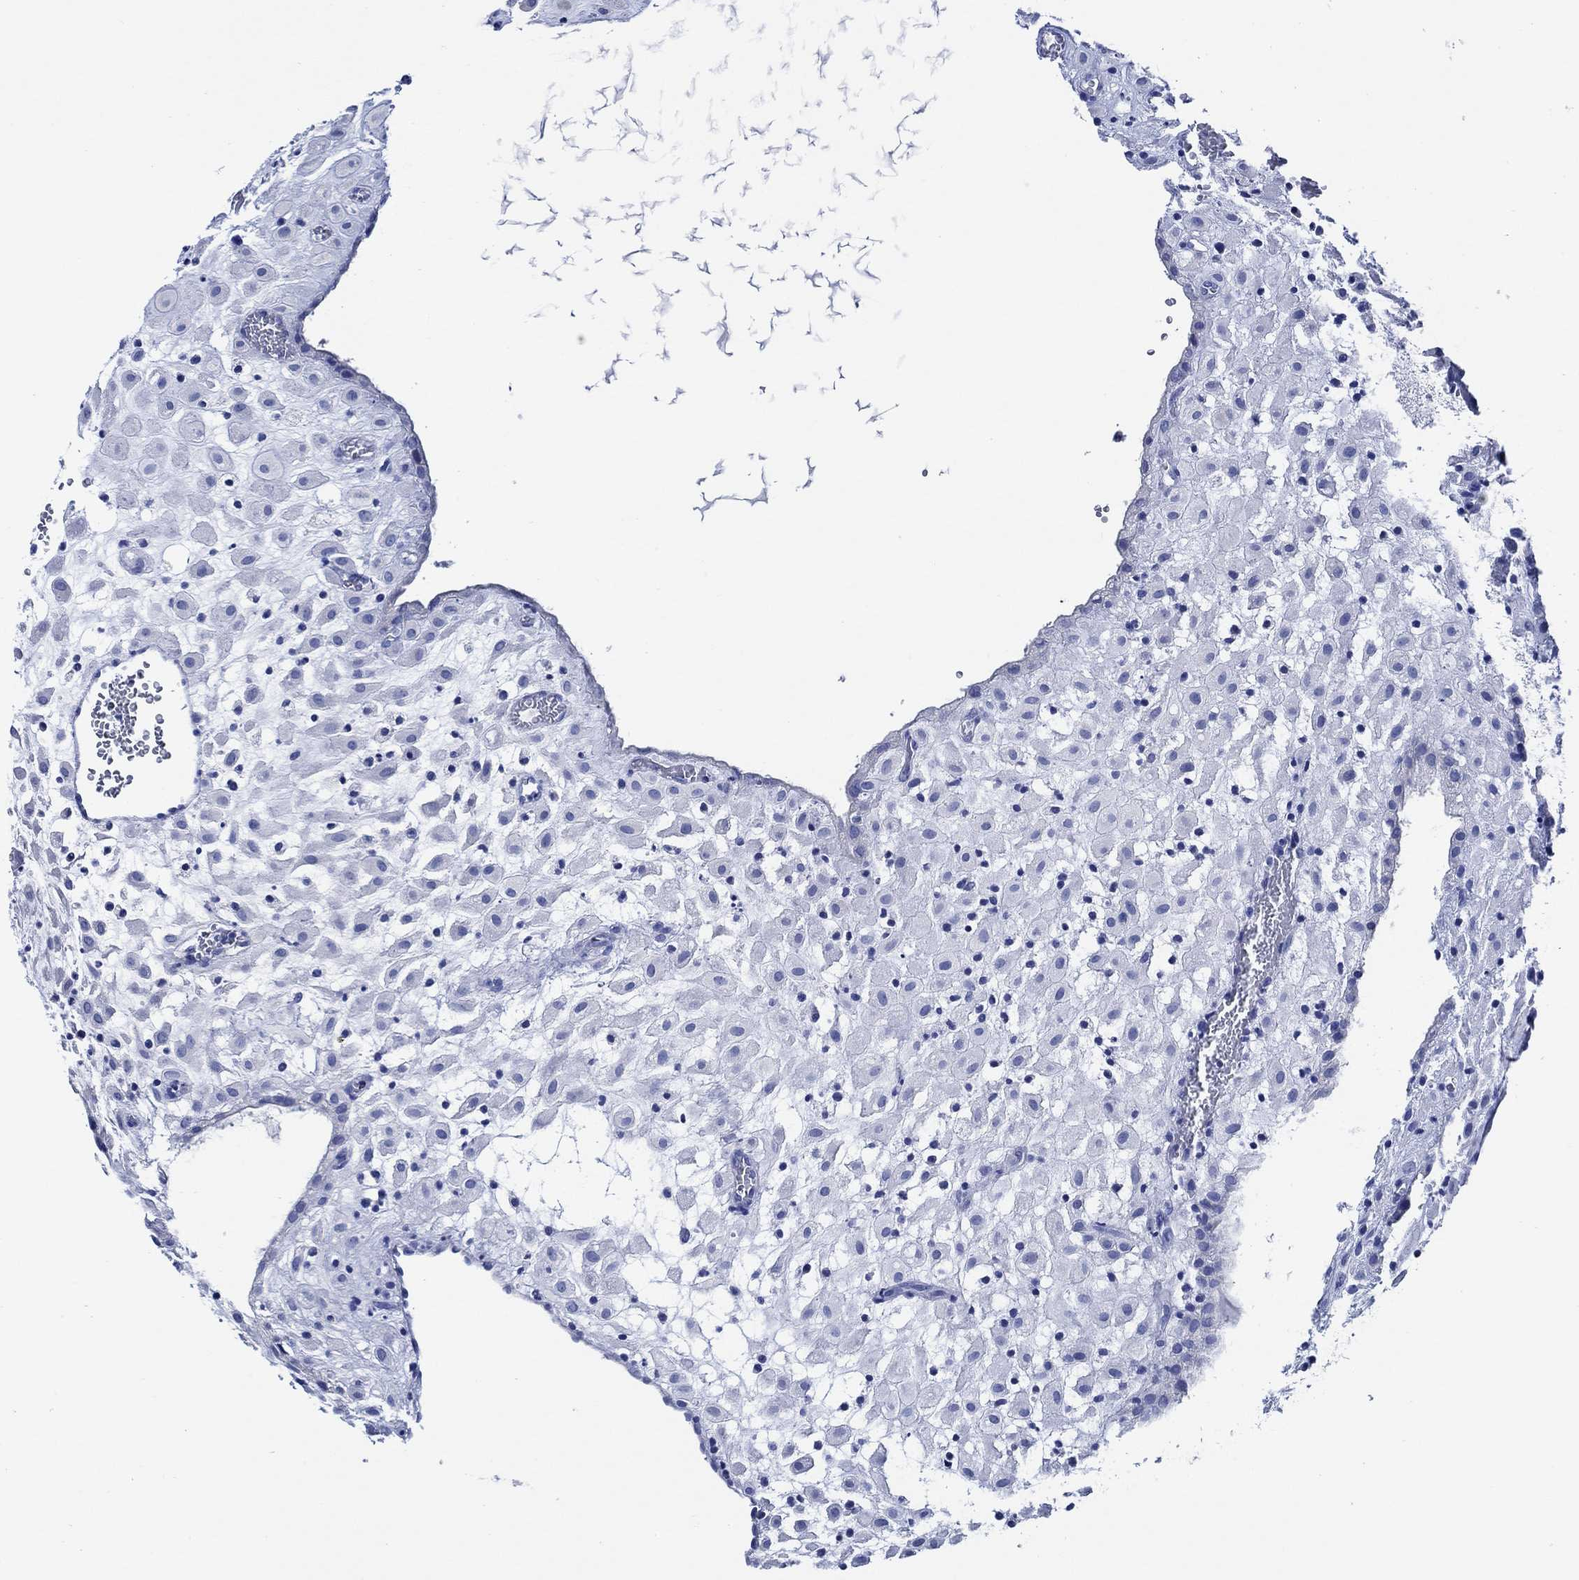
{"staining": {"intensity": "negative", "quantity": "none", "location": "none"}, "tissue": "placenta", "cell_type": "Decidual cells", "image_type": "normal", "snomed": [{"axis": "morphology", "description": "Normal tissue, NOS"}, {"axis": "topography", "description": "Placenta"}], "caption": "This is a micrograph of immunohistochemistry (IHC) staining of normal placenta, which shows no expression in decidual cells. Nuclei are stained in blue.", "gene": "WDR62", "patient": {"sex": "female", "age": 24}}